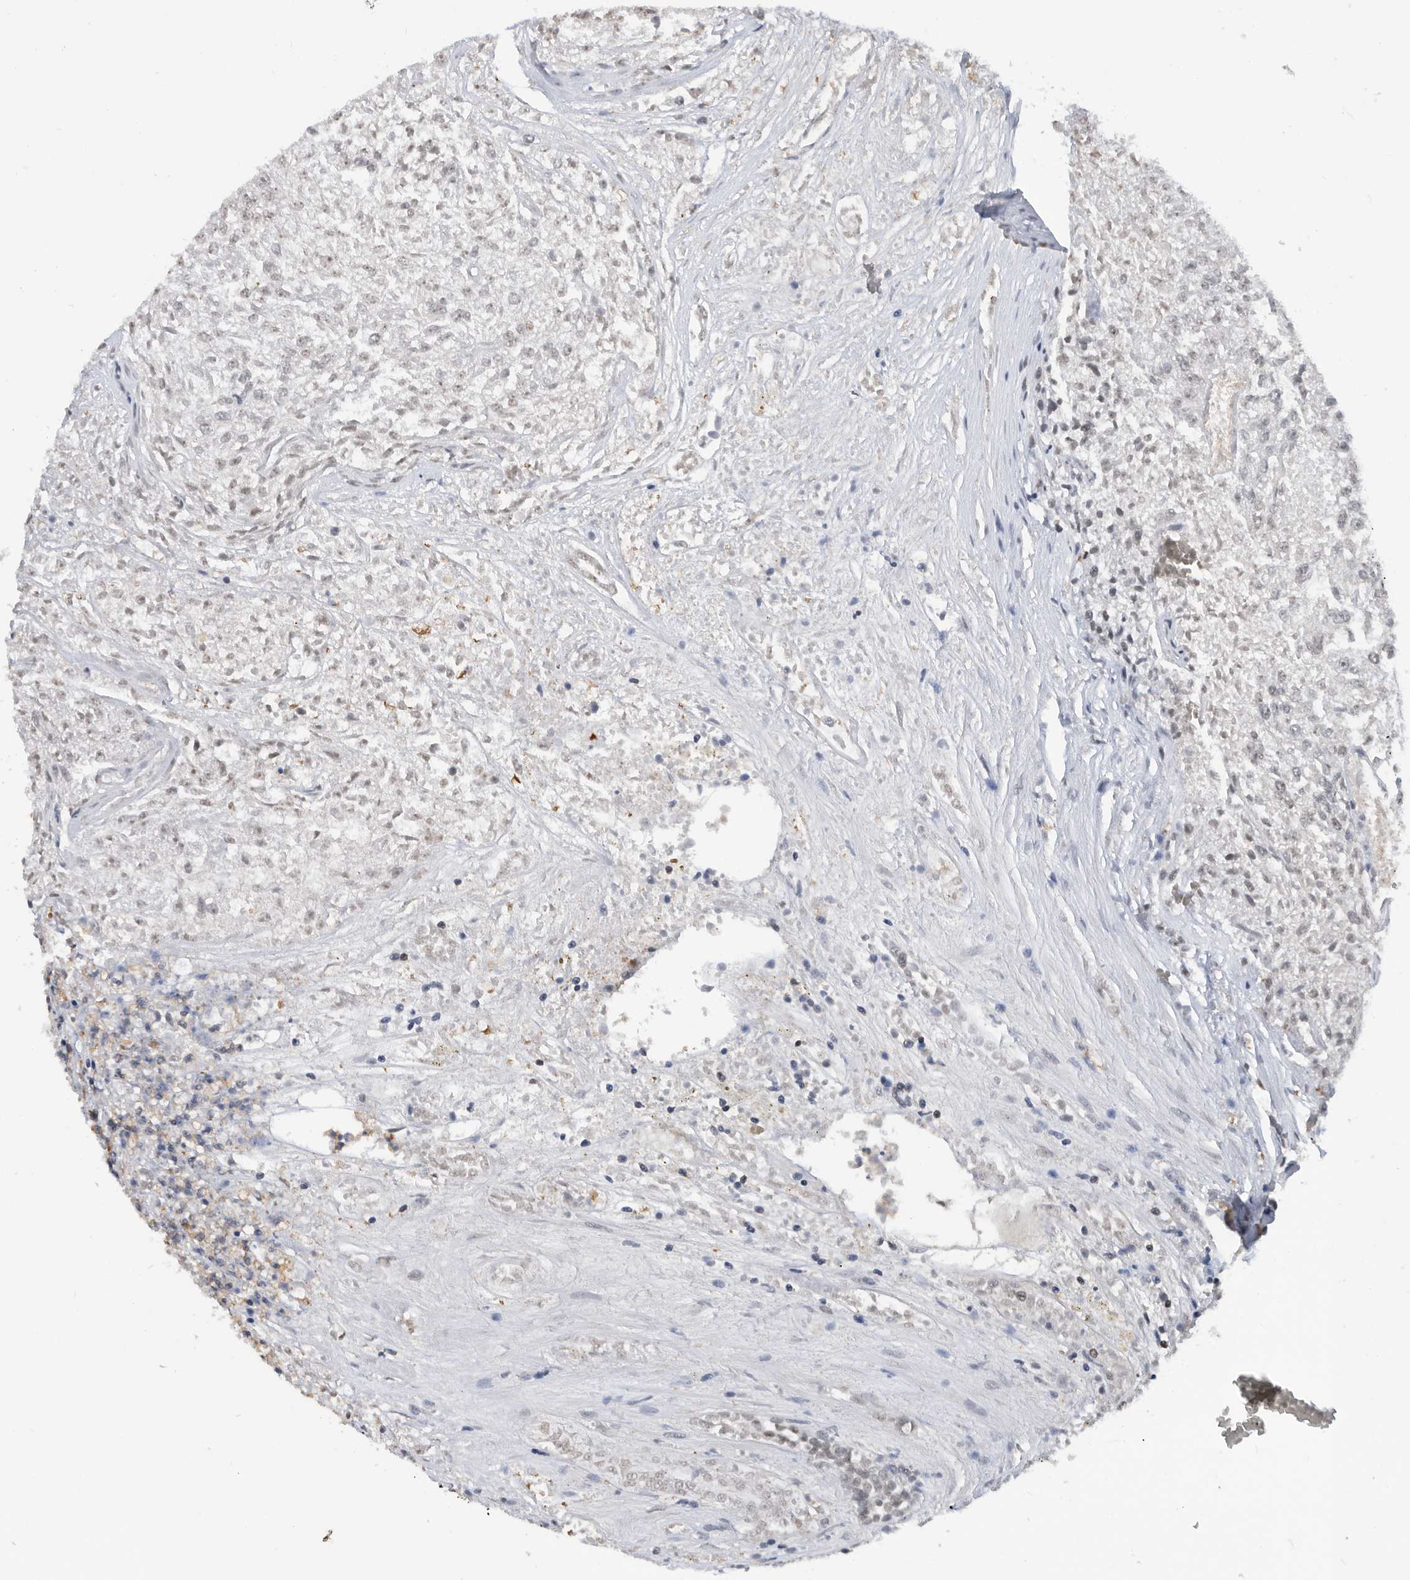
{"staining": {"intensity": "negative", "quantity": "none", "location": "none"}, "tissue": "renal cancer", "cell_type": "Tumor cells", "image_type": "cancer", "snomed": [{"axis": "morphology", "description": "Adenocarcinoma, NOS"}, {"axis": "topography", "description": "Kidney"}], "caption": "Immunohistochemistry image of renal cancer stained for a protein (brown), which displays no expression in tumor cells.", "gene": "ZNF260", "patient": {"sex": "female", "age": 54}}